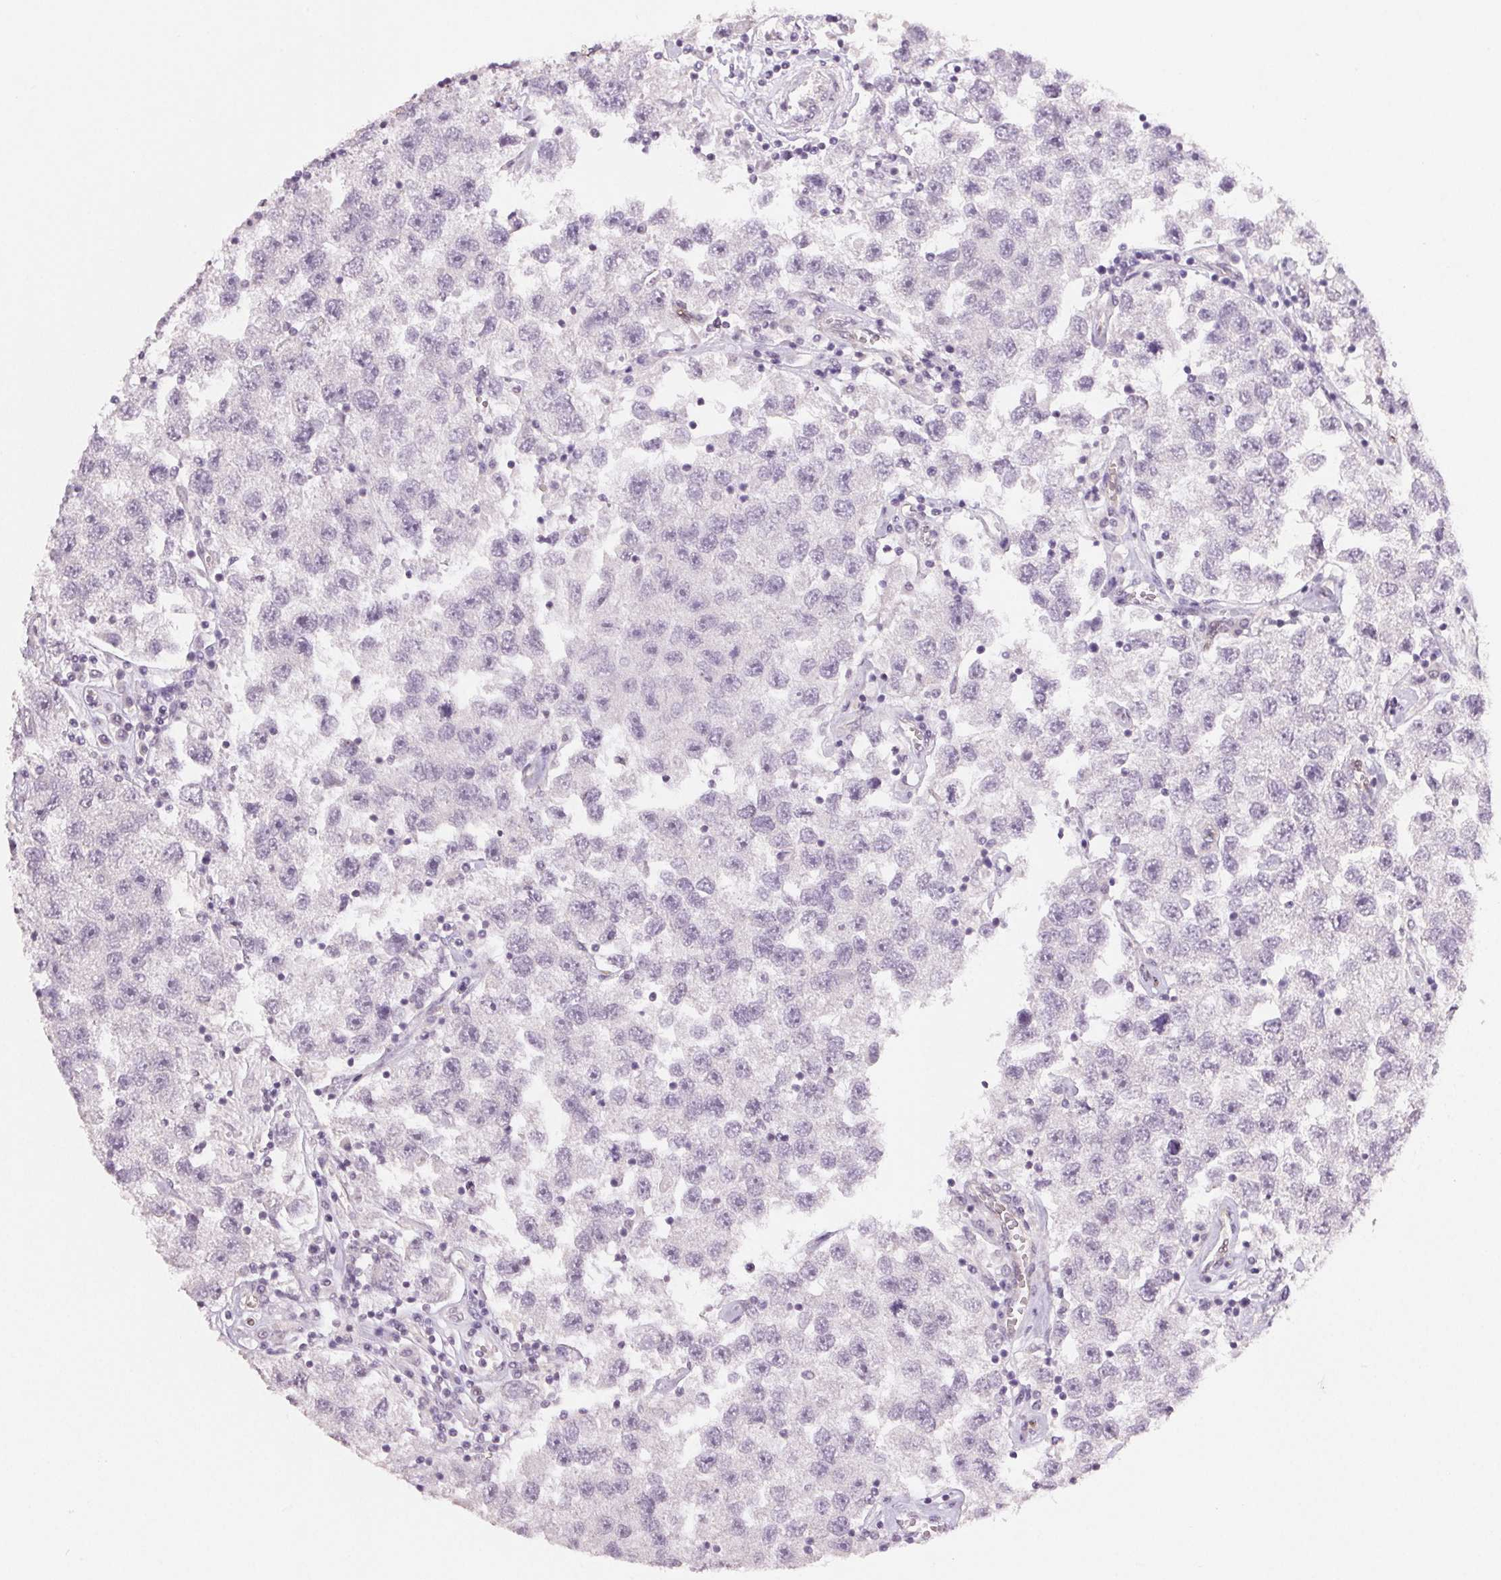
{"staining": {"intensity": "negative", "quantity": "none", "location": "none"}, "tissue": "testis cancer", "cell_type": "Tumor cells", "image_type": "cancer", "snomed": [{"axis": "morphology", "description": "Seminoma, NOS"}, {"axis": "topography", "description": "Testis"}], "caption": "Seminoma (testis) stained for a protein using immunohistochemistry (IHC) demonstrates no expression tumor cells.", "gene": "PLCB1", "patient": {"sex": "male", "age": 26}}